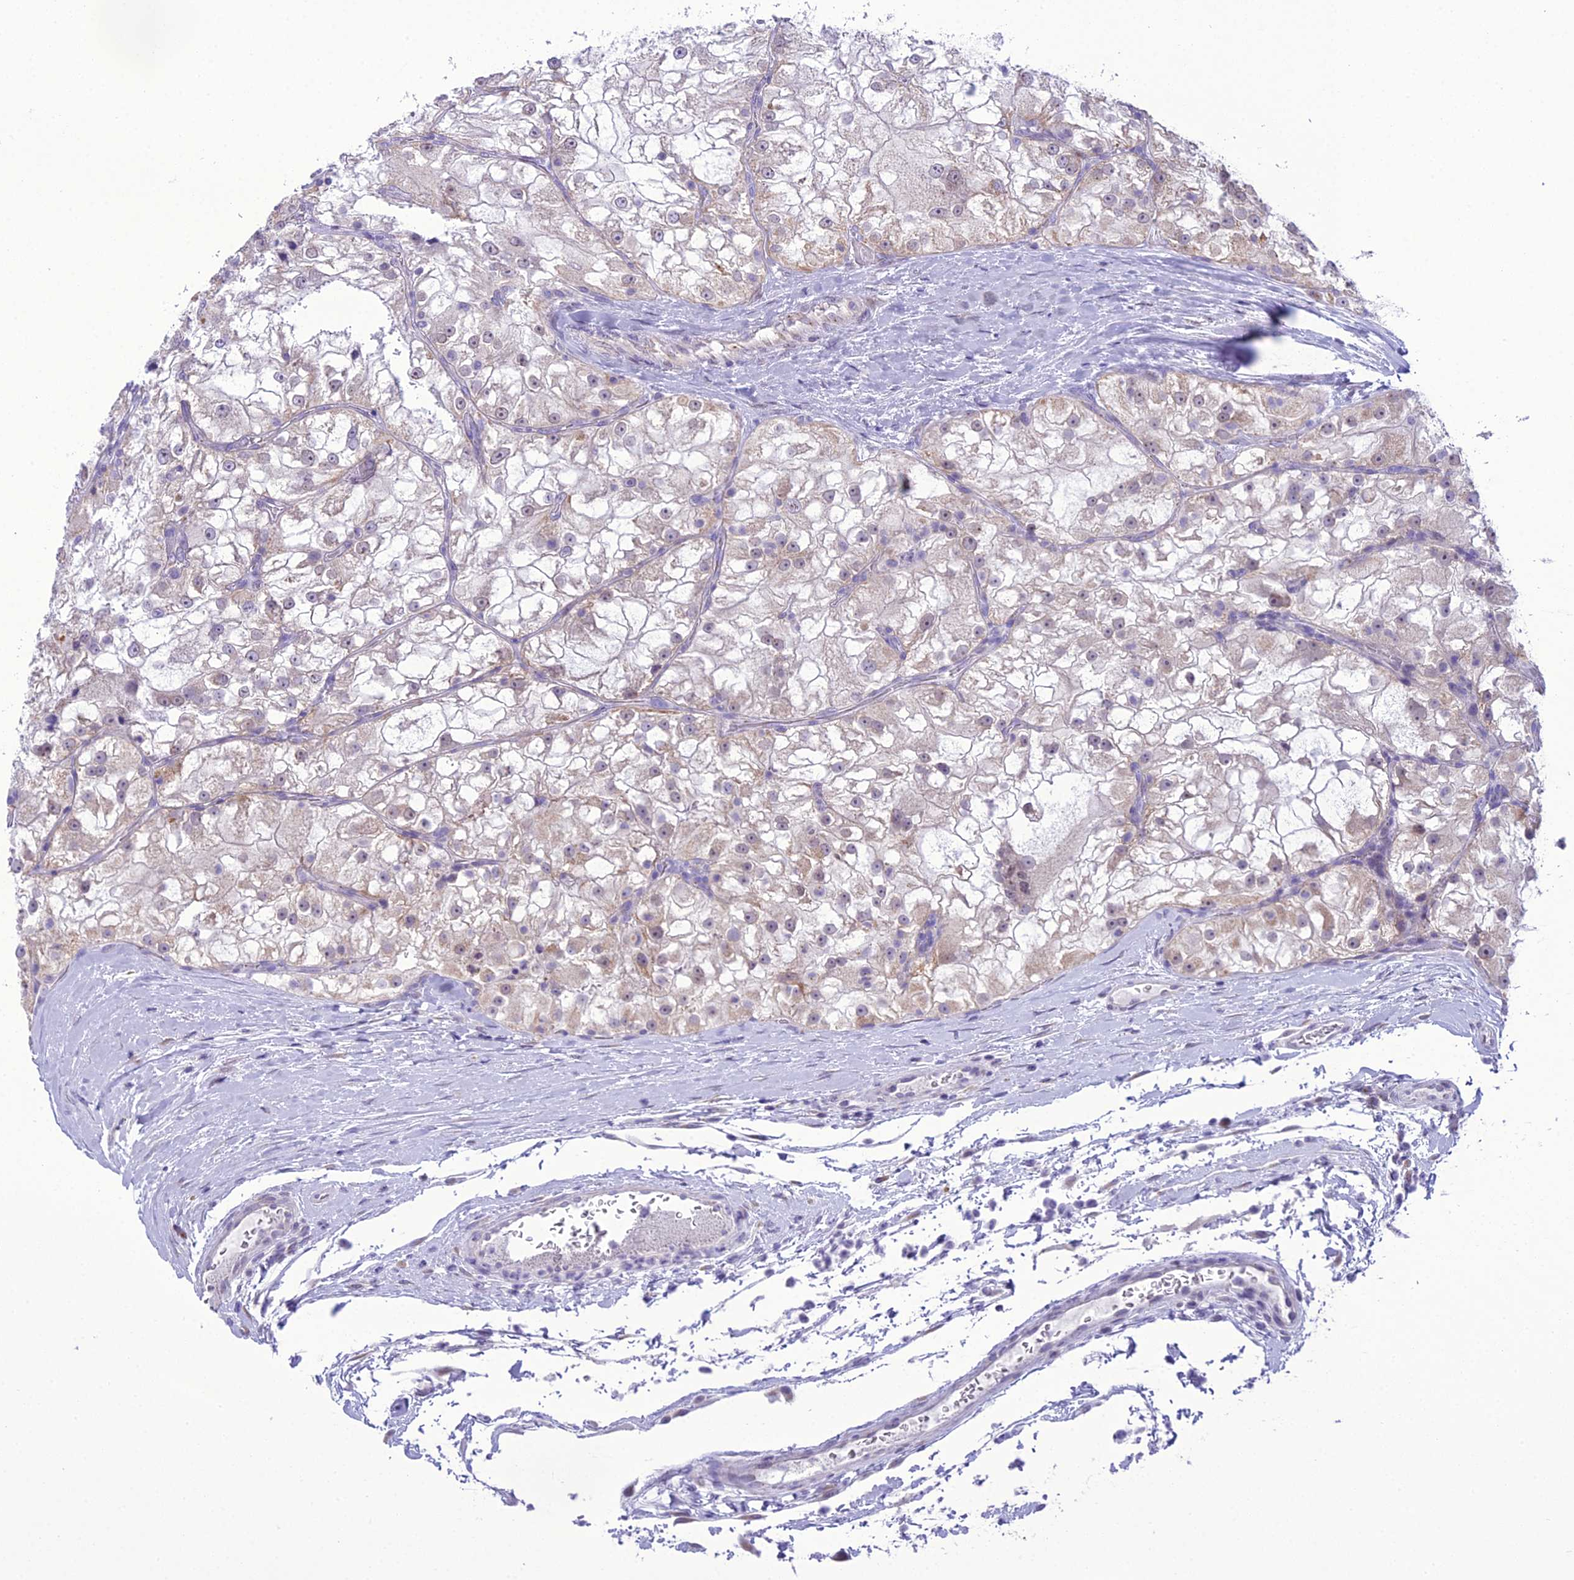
{"staining": {"intensity": "weak", "quantity": "25%-75%", "location": "cytoplasmic/membranous"}, "tissue": "renal cancer", "cell_type": "Tumor cells", "image_type": "cancer", "snomed": [{"axis": "morphology", "description": "Adenocarcinoma, NOS"}, {"axis": "topography", "description": "Kidney"}], "caption": "Immunohistochemistry (IHC) of renal cancer demonstrates low levels of weak cytoplasmic/membranous positivity in about 25%-75% of tumor cells.", "gene": "B9D2", "patient": {"sex": "female", "age": 72}}